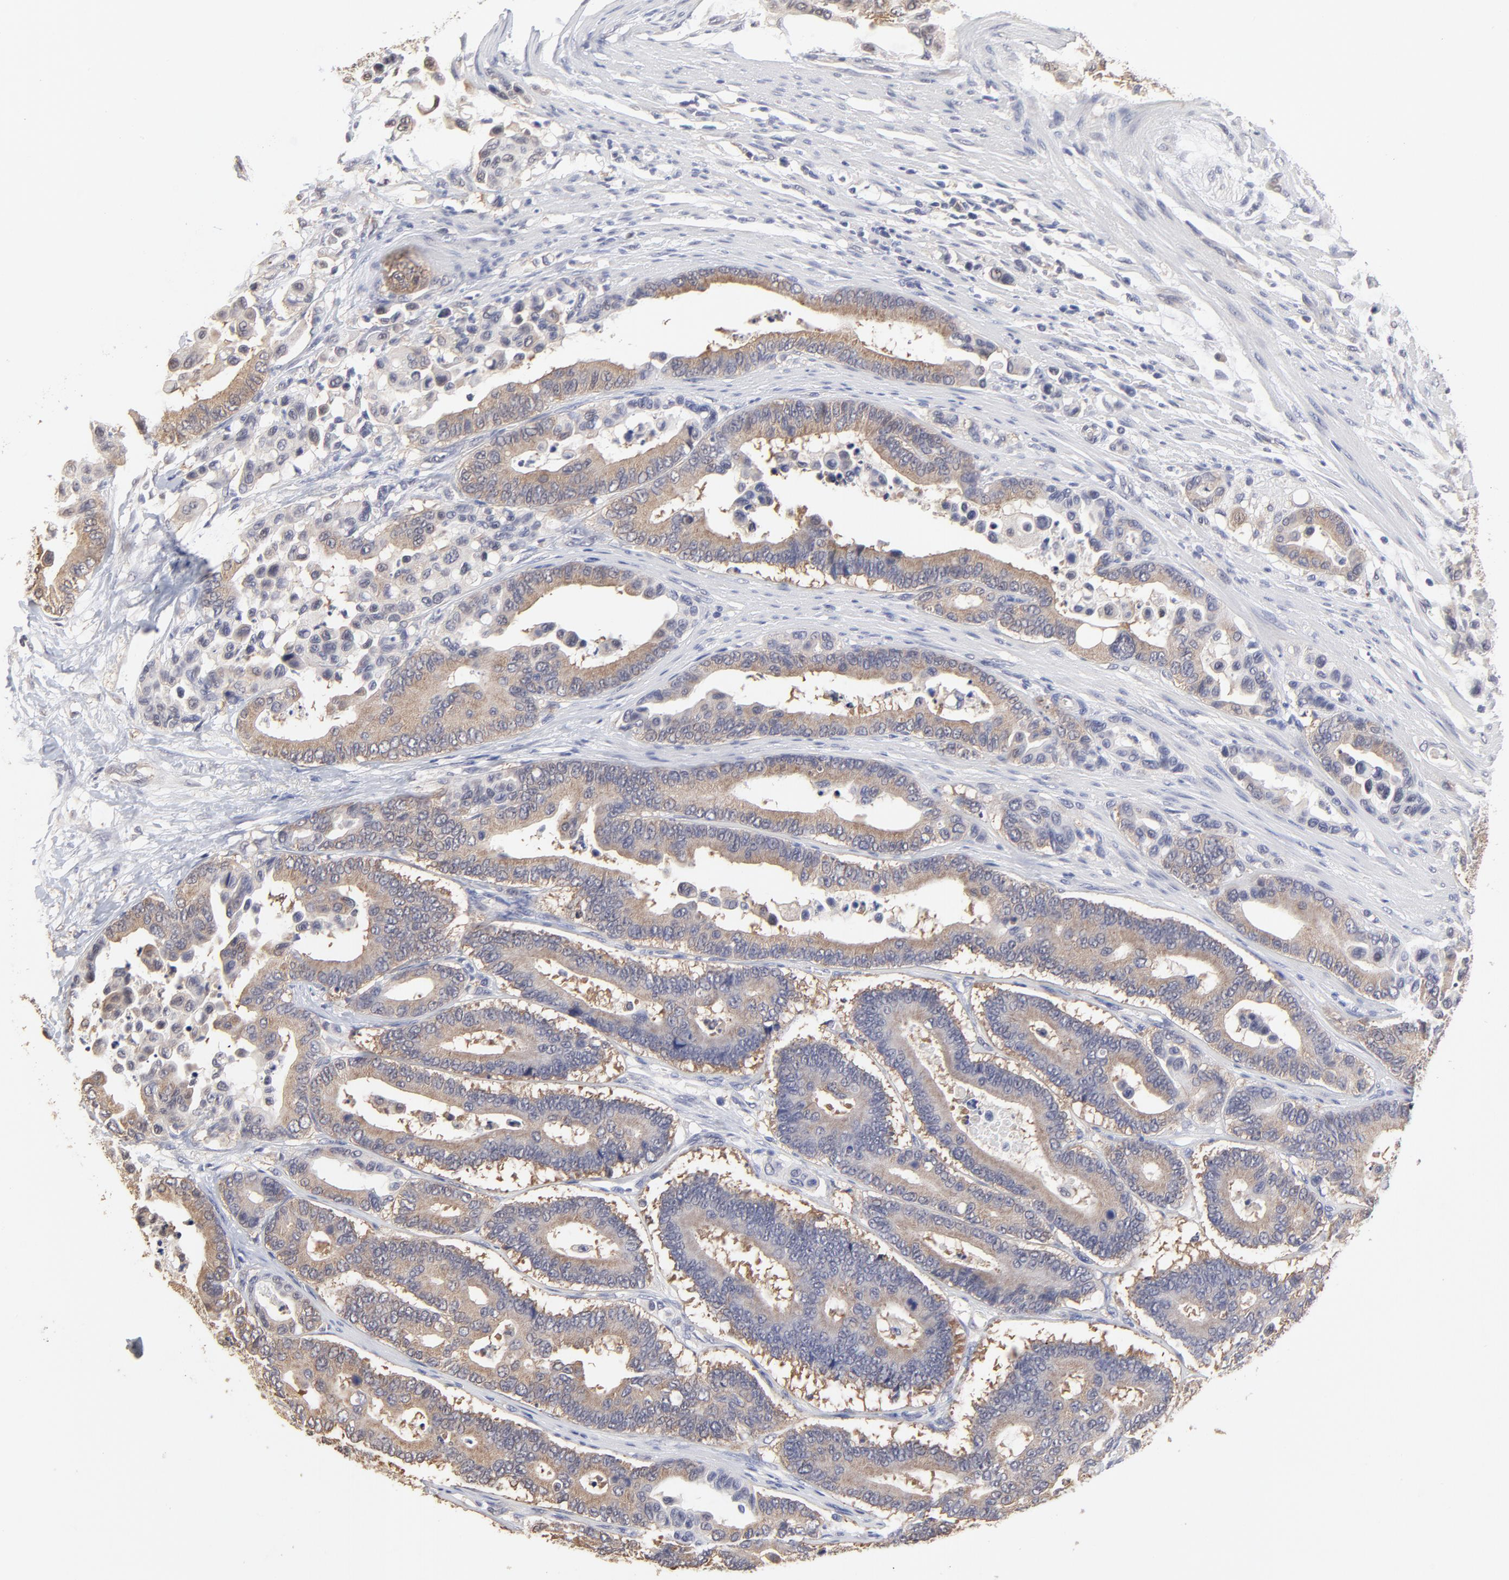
{"staining": {"intensity": "moderate", "quantity": ">75%", "location": "cytoplasmic/membranous"}, "tissue": "colorectal cancer", "cell_type": "Tumor cells", "image_type": "cancer", "snomed": [{"axis": "morphology", "description": "Normal tissue, NOS"}, {"axis": "morphology", "description": "Adenocarcinoma, NOS"}, {"axis": "topography", "description": "Colon"}], "caption": "This photomicrograph displays adenocarcinoma (colorectal) stained with immunohistochemistry to label a protein in brown. The cytoplasmic/membranous of tumor cells show moderate positivity for the protein. Nuclei are counter-stained blue.", "gene": "CCT2", "patient": {"sex": "male", "age": 82}}